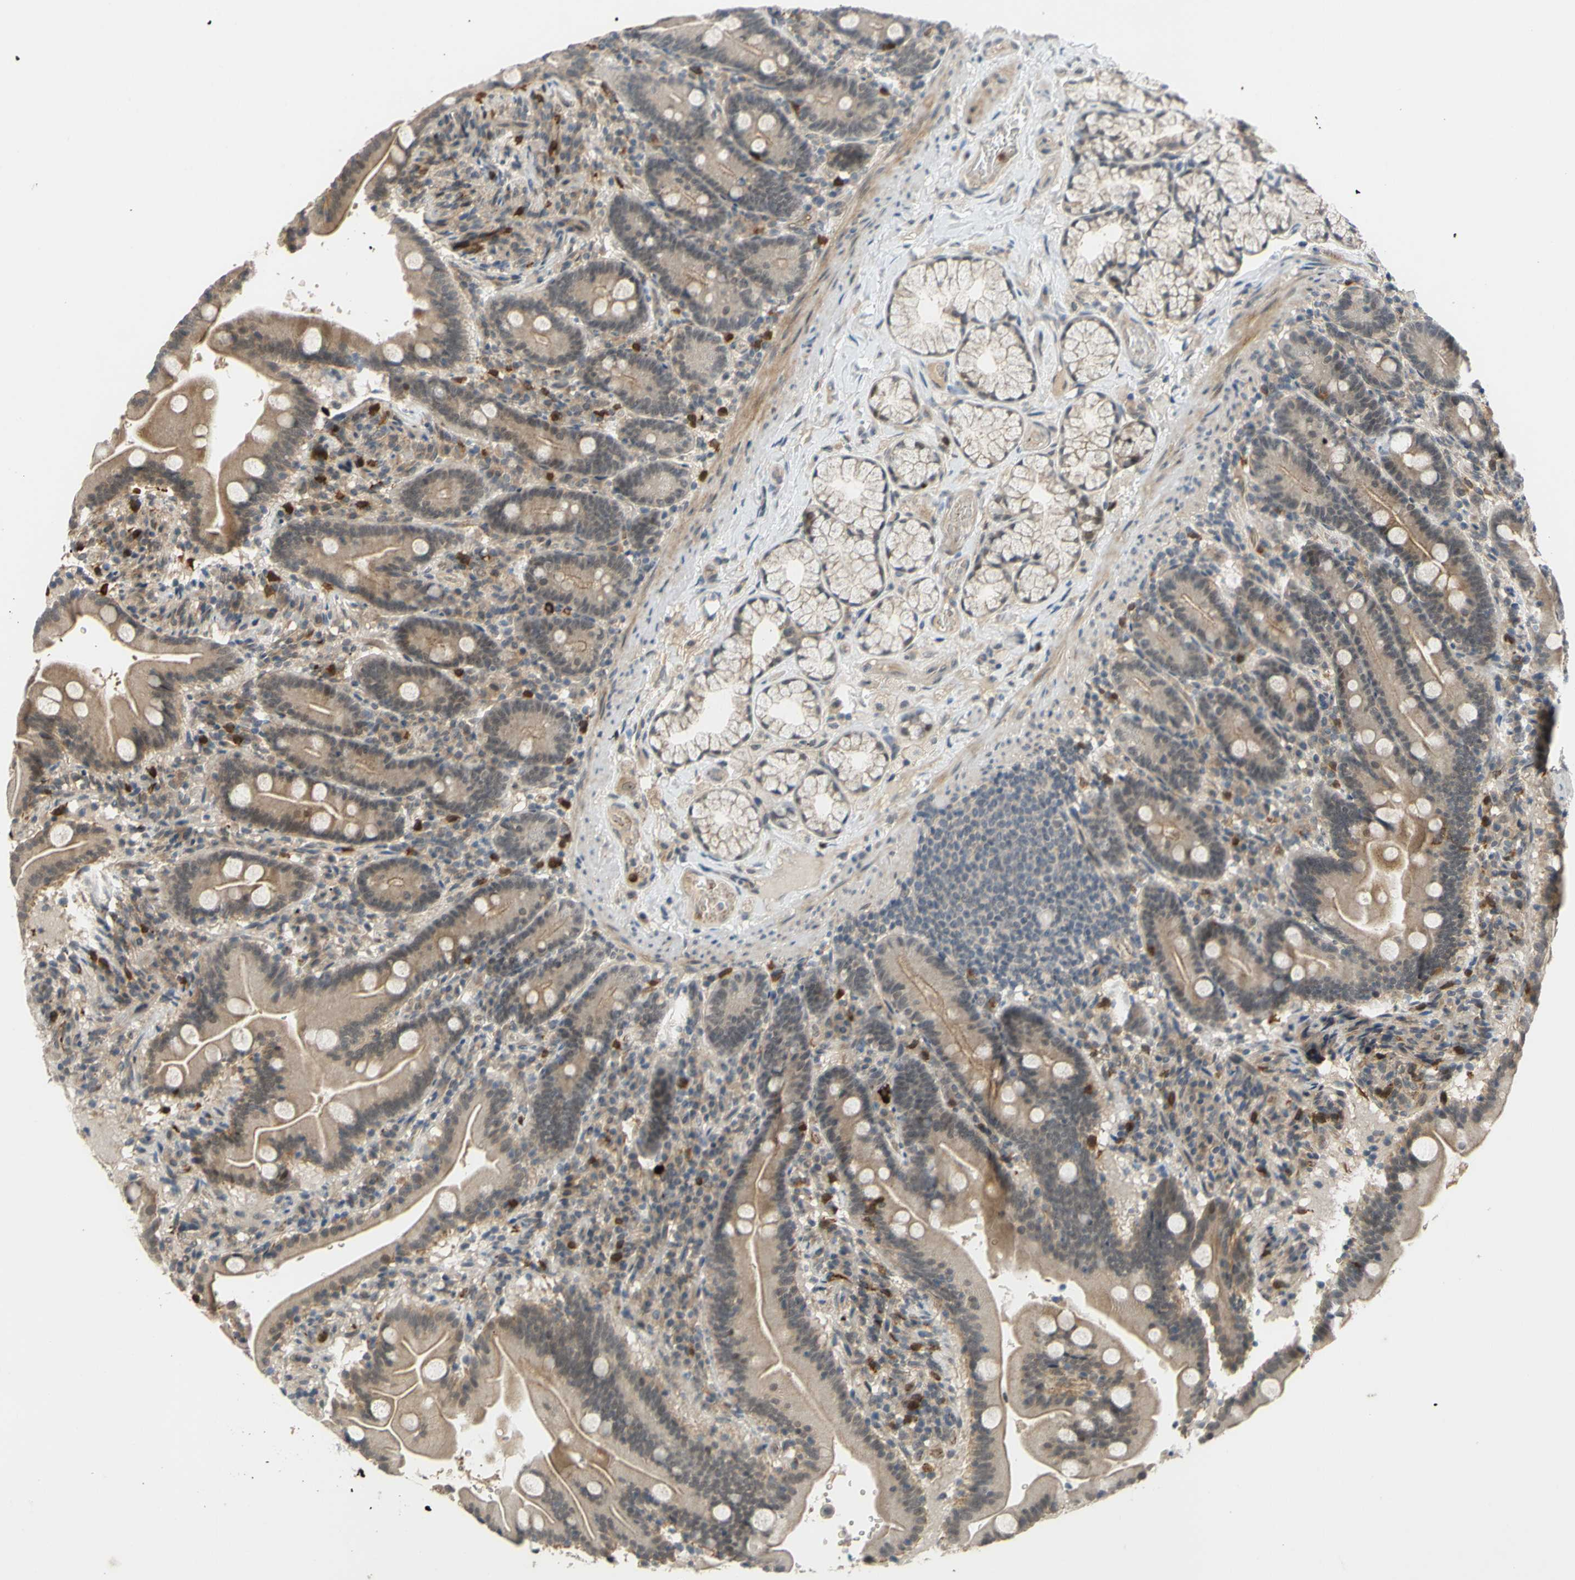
{"staining": {"intensity": "weak", "quantity": ">75%", "location": "cytoplasmic/membranous"}, "tissue": "duodenum", "cell_type": "Glandular cells", "image_type": "normal", "snomed": [{"axis": "morphology", "description": "Normal tissue, NOS"}, {"axis": "topography", "description": "Duodenum"}], "caption": "Weak cytoplasmic/membranous positivity for a protein is identified in approximately >75% of glandular cells of benign duodenum using immunohistochemistry (IHC).", "gene": "ALK", "patient": {"sex": "male", "age": 54}}